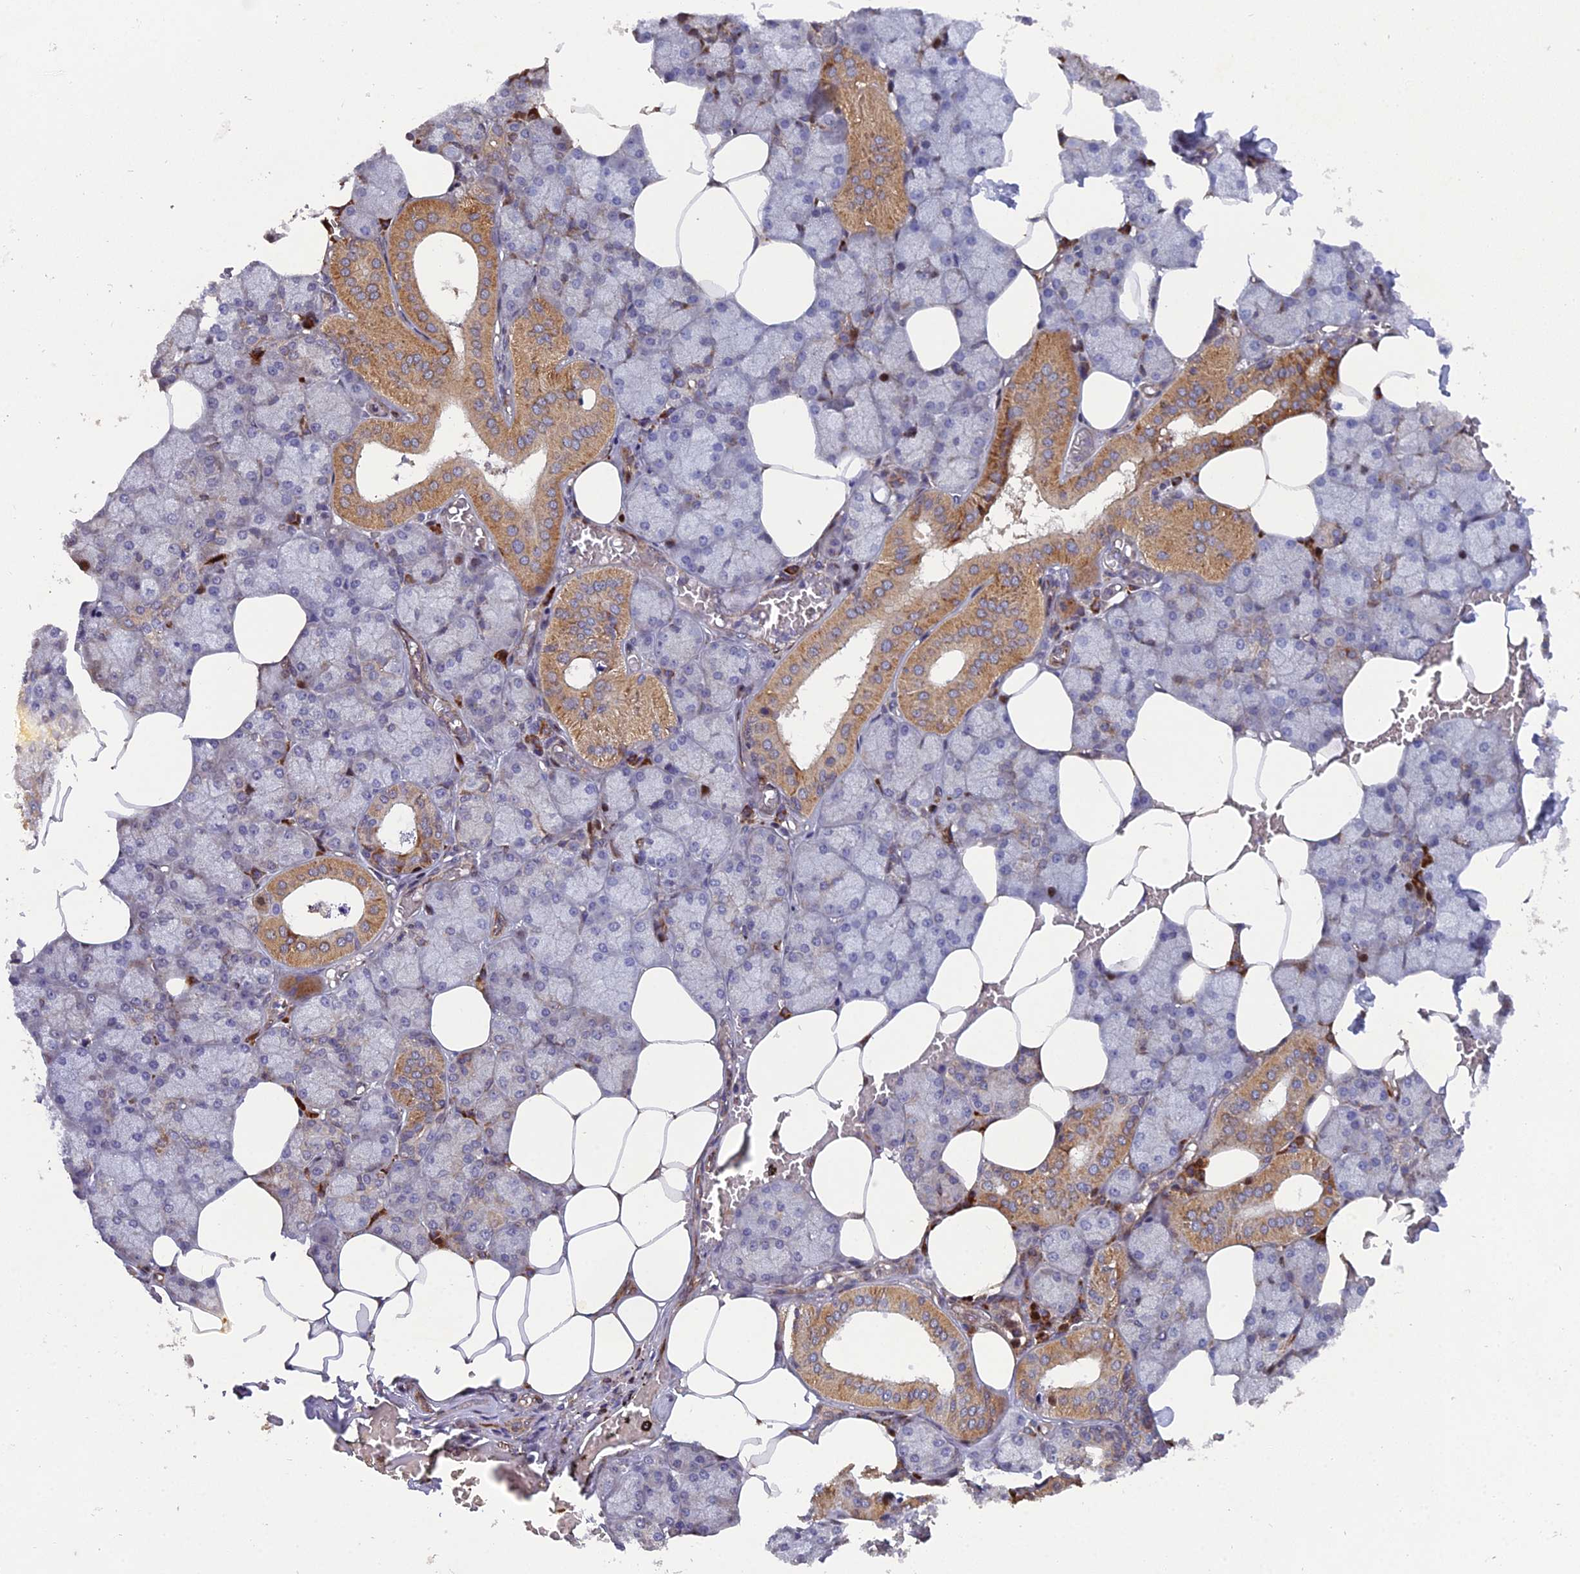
{"staining": {"intensity": "moderate", "quantity": "25%-75%", "location": "cytoplasmic/membranous,nuclear"}, "tissue": "salivary gland", "cell_type": "Glandular cells", "image_type": "normal", "snomed": [{"axis": "morphology", "description": "Normal tissue, NOS"}, {"axis": "topography", "description": "Salivary gland"}], "caption": "The image displays staining of unremarkable salivary gland, revealing moderate cytoplasmic/membranous,nuclear protein staining (brown color) within glandular cells. The protein of interest is shown in brown color, while the nuclei are stained blue.", "gene": "RAB28", "patient": {"sex": "male", "age": 62}}